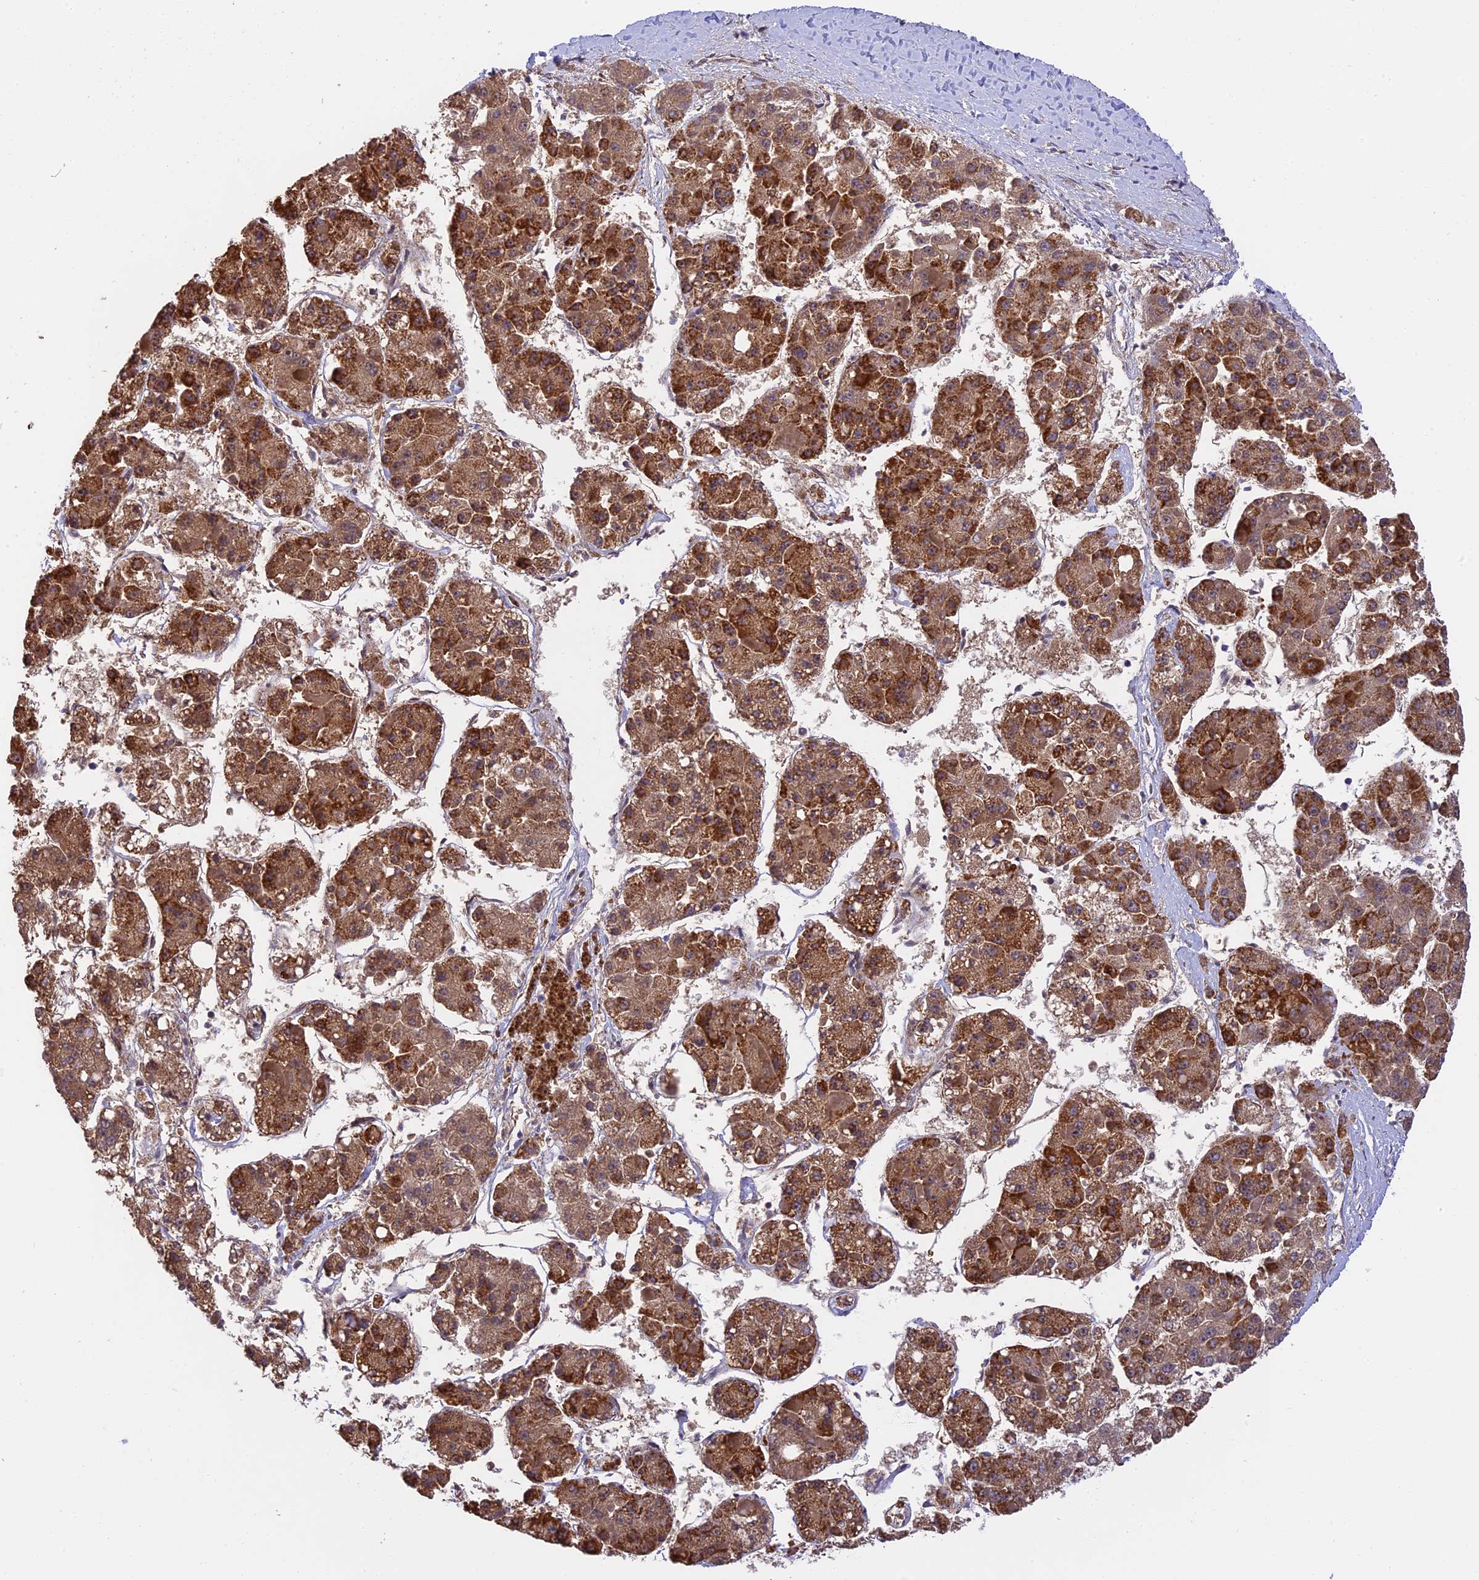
{"staining": {"intensity": "moderate", "quantity": ">75%", "location": "cytoplasmic/membranous"}, "tissue": "liver cancer", "cell_type": "Tumor cells", "image_type": "cancer", "snomed": [{"axis": "morphology", "description": "Carcinoma, Hepatocellular, NOS"}, {"axis": "topography", "description": "Liver"}], "caption": "Immunohistochemistry (IHC) staining of liver hepatocellular carcinoma, which exhibits medium levels of moderate cytoplasmic/membranous expression in approximately >75% of tumor cells indicating moderate cytoplasmic/membranous protein positivity. The staining was performed using DAB (brown) for protein detection and nuclei were counterstained in hematoxylin (blue).", "gene": "RERGL", "patient": {"sex": "female", "age": 73}}